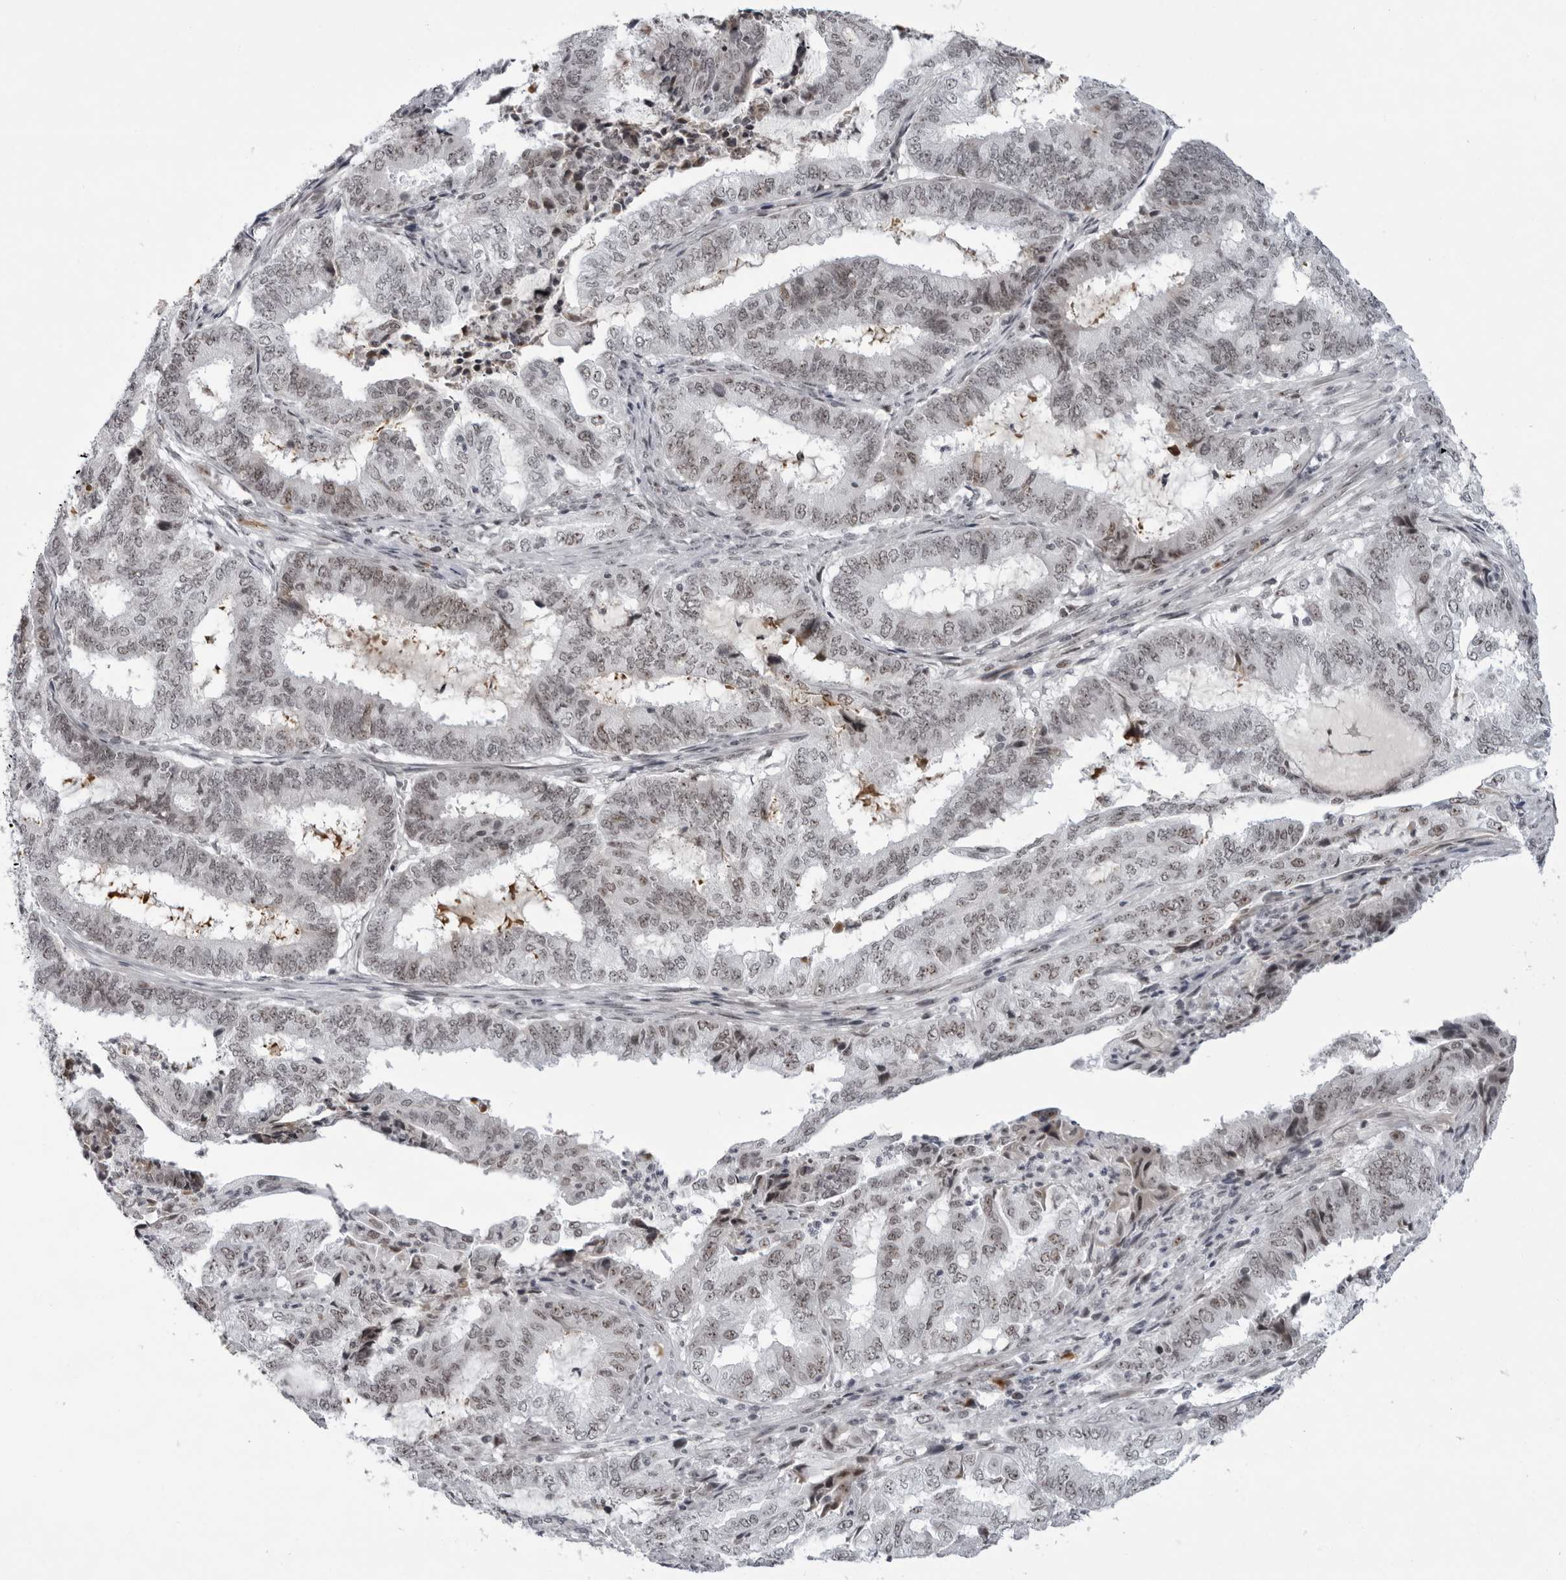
{"staining": {"intensity": "moderate", "quantity": "25%-75%", "location": "nuclear"}, "tissue": "endometrial cancer", "cell_type": "Tumor cells", "image_type": "cancer", "snomed": [{"axis": "morphology", "description": "Adenocarcinoma, NOS"}, {"axis": "topography", "description": "Endometrium"}], "caption": "High-power microscopy captured an IHC image of adenocarcinoma (endometrial), revealing moderate nuclear positivity in approximately 25%-75% of tumor cells.", "gene": "EXOSC10", "patient": {"sex": "female", "age": 51}}